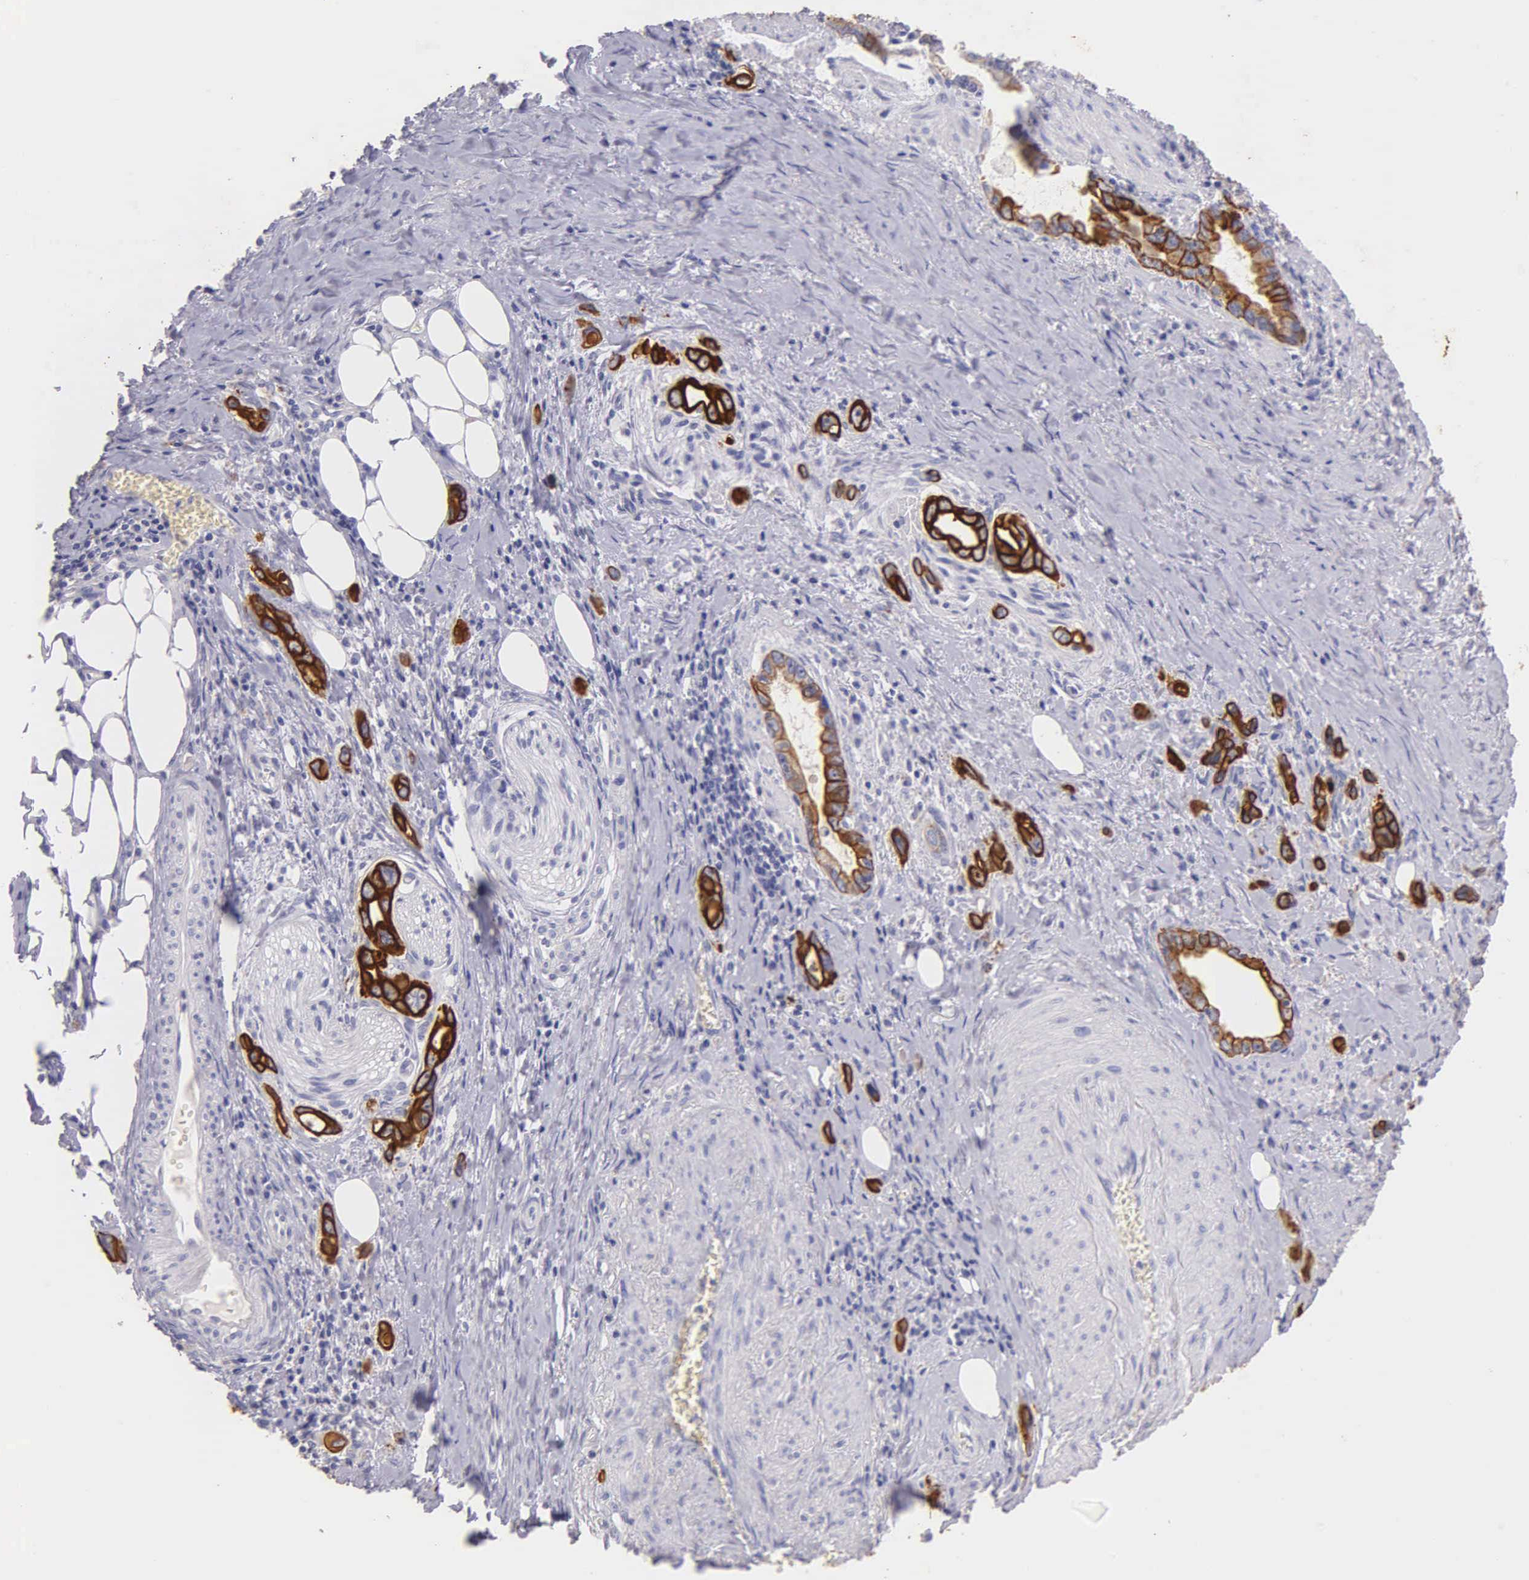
{"staining": {"intensity": "strong", "quantity": ">75%", "location": "cytoplasmic/membranous"}, "tissue": "stomach cancer", "cell_type": "Tumor cells", "image_type": "cancer", "snomed": [{"axis": "morphology", "description": "Adenocarcinoma, NOS"}, {"axis": "topography", "description": "Stomach"}], "caption": "A histopathology image of human adenocarcinoma (stomach) stained for a protein exhibits strong cytoplasmic/membranous brown staining in tumor cells.", "gene": "KRT17", "patient": {"sex": "male", "age": 78}}